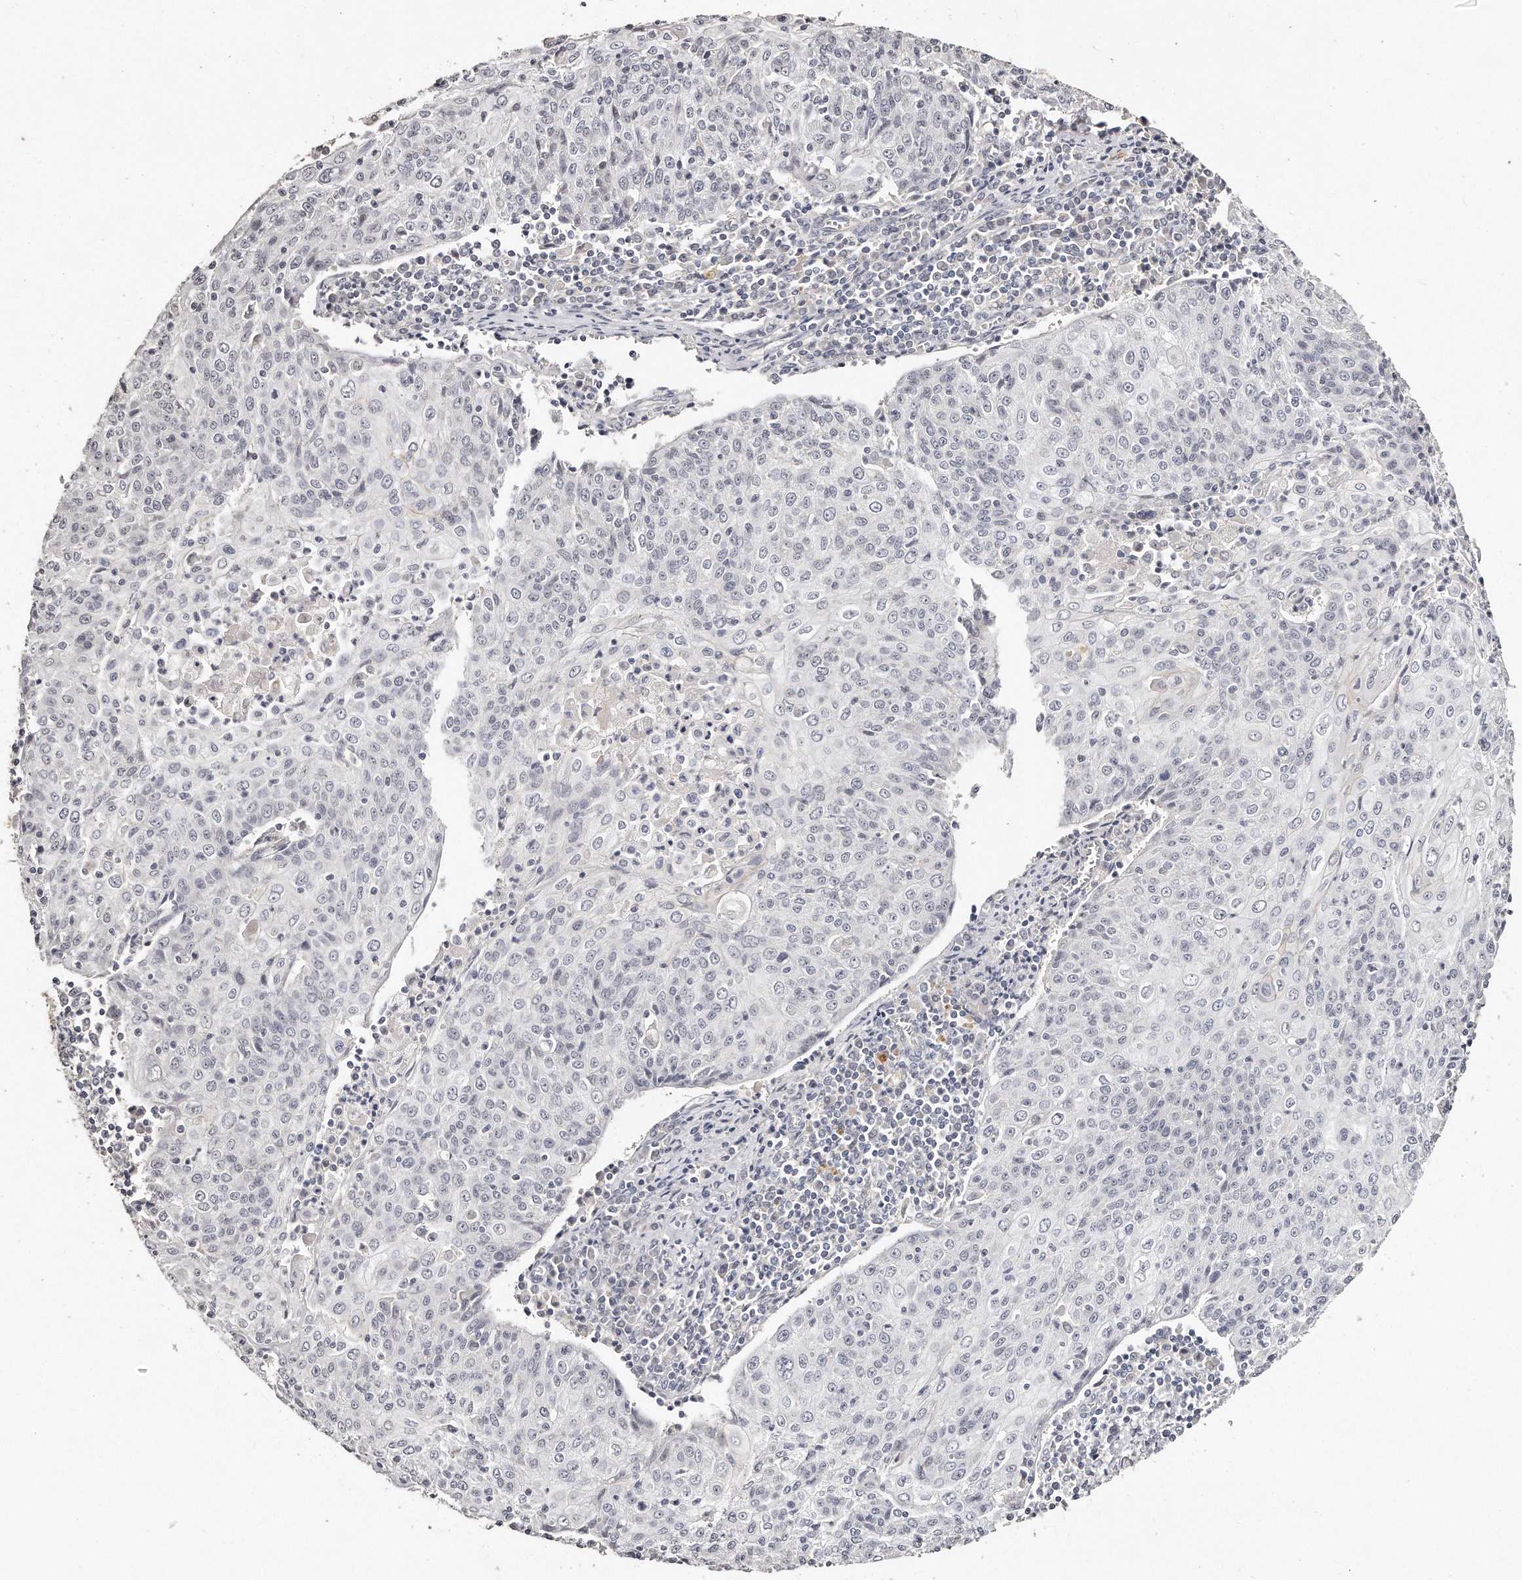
{"staining": {"intensity": "negative", "quantity": "none", "location": "none"}, "tissue": "cervical cancer", "cell_type": "Tumor cells", "image_type": "cancer", "snomed": [{"axis": "morphology", "description": "Squamous cell carcinoma, NOS"}, {"axis": "topography", "description": "Cervix"}], "caption": "DAB (3,3'-diaminobenzidine) immunohistochemical staining of cervical cancer (squamous cell carcinoma) exhibits no significant staining in tumor cells.", "gene": "ZYG11A", "patient": {"sex": "female", "age": 48}}